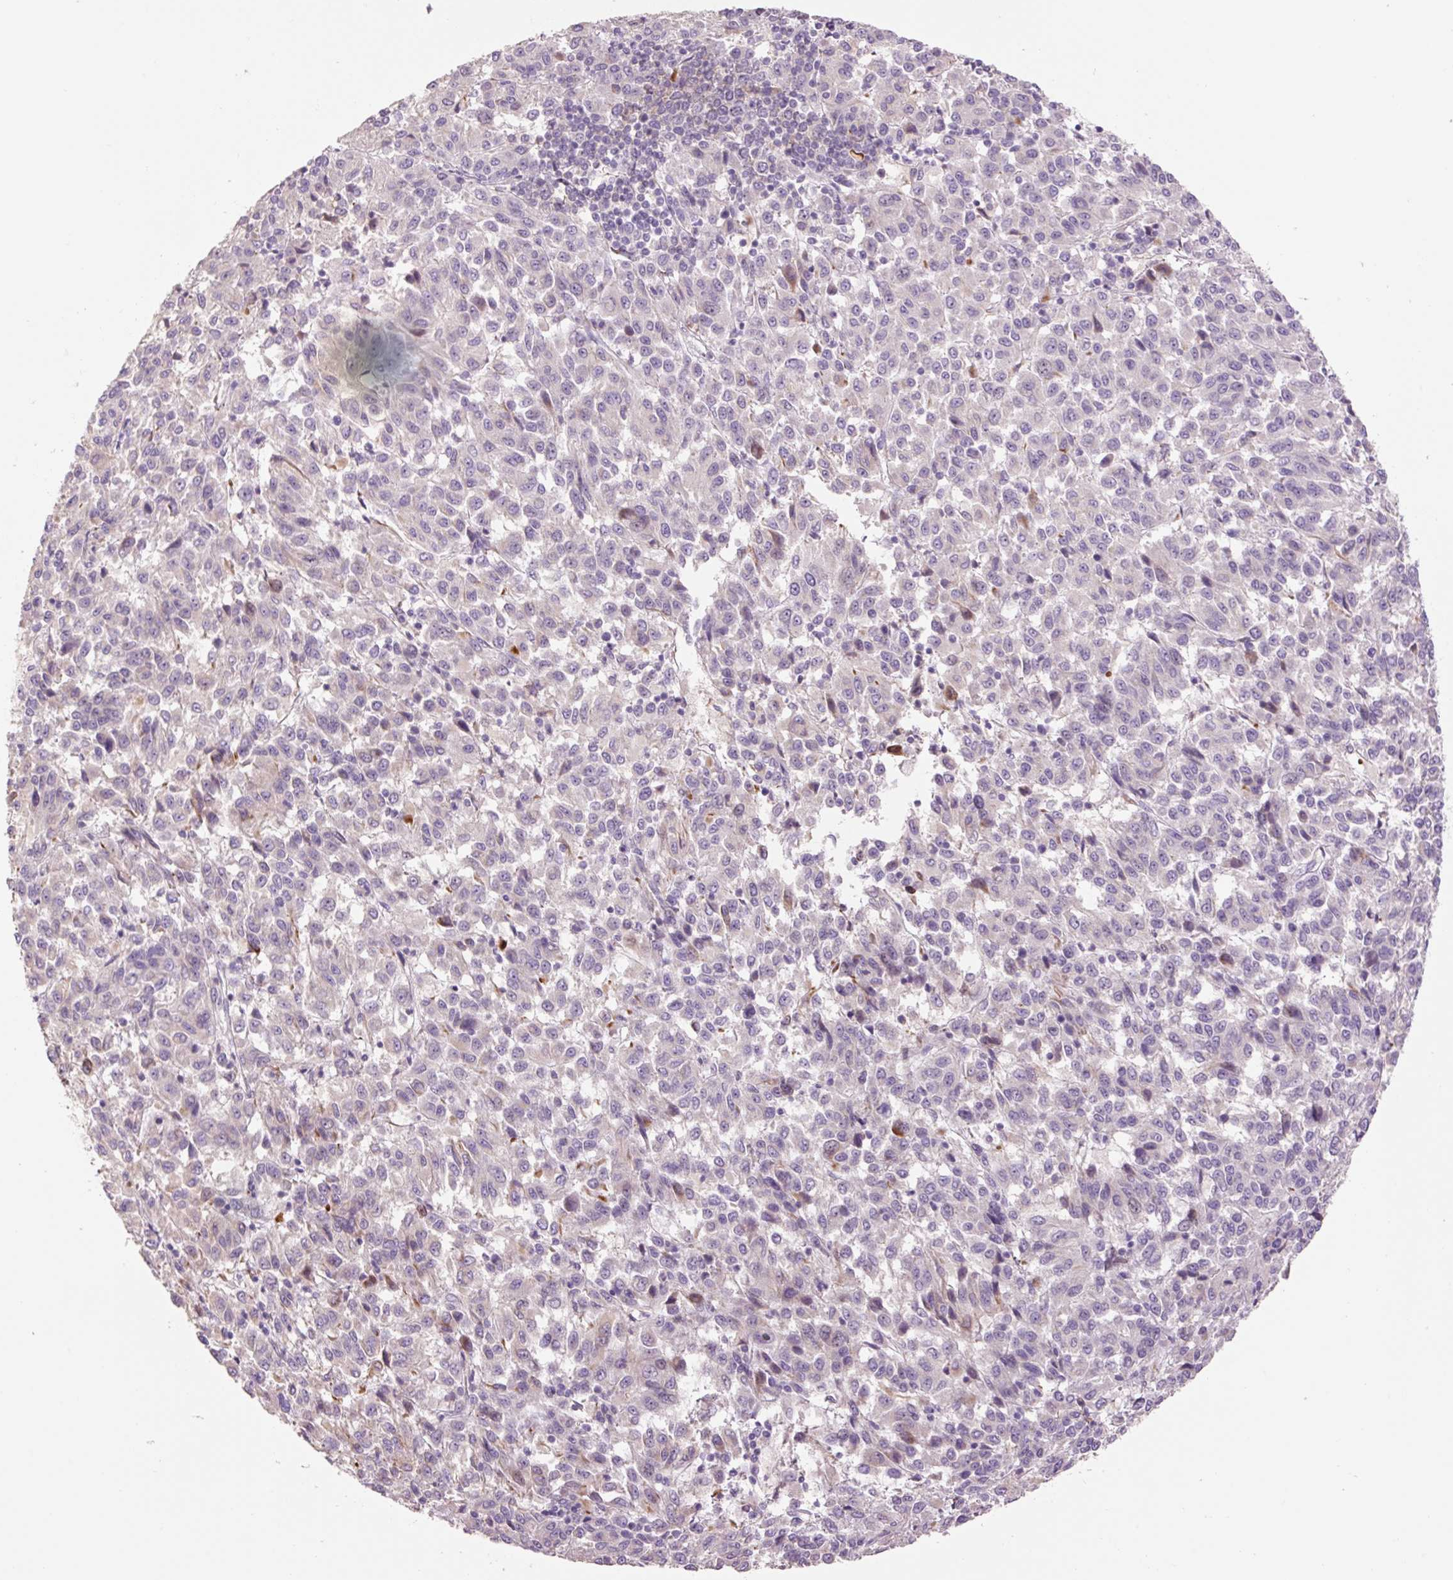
{"staining": {"intensity": "negative", "quantity": "none", "location": "none"}, "tissue": "melanoma", "cell_type": "Tumor cells", "image_type": "cancer", "snomed": [{"axis": "morphology", "description": "Malignant melanoma, Metastatic site"}, {"axis": "topography", "description": "Lung"}], "caption": "Immunohistochemistry of malignant melanoma (metastatic site) demonstrates no expression in tumor cells.", "gene": "HAX1", "patient": {"sex": "male", "age": 64}}